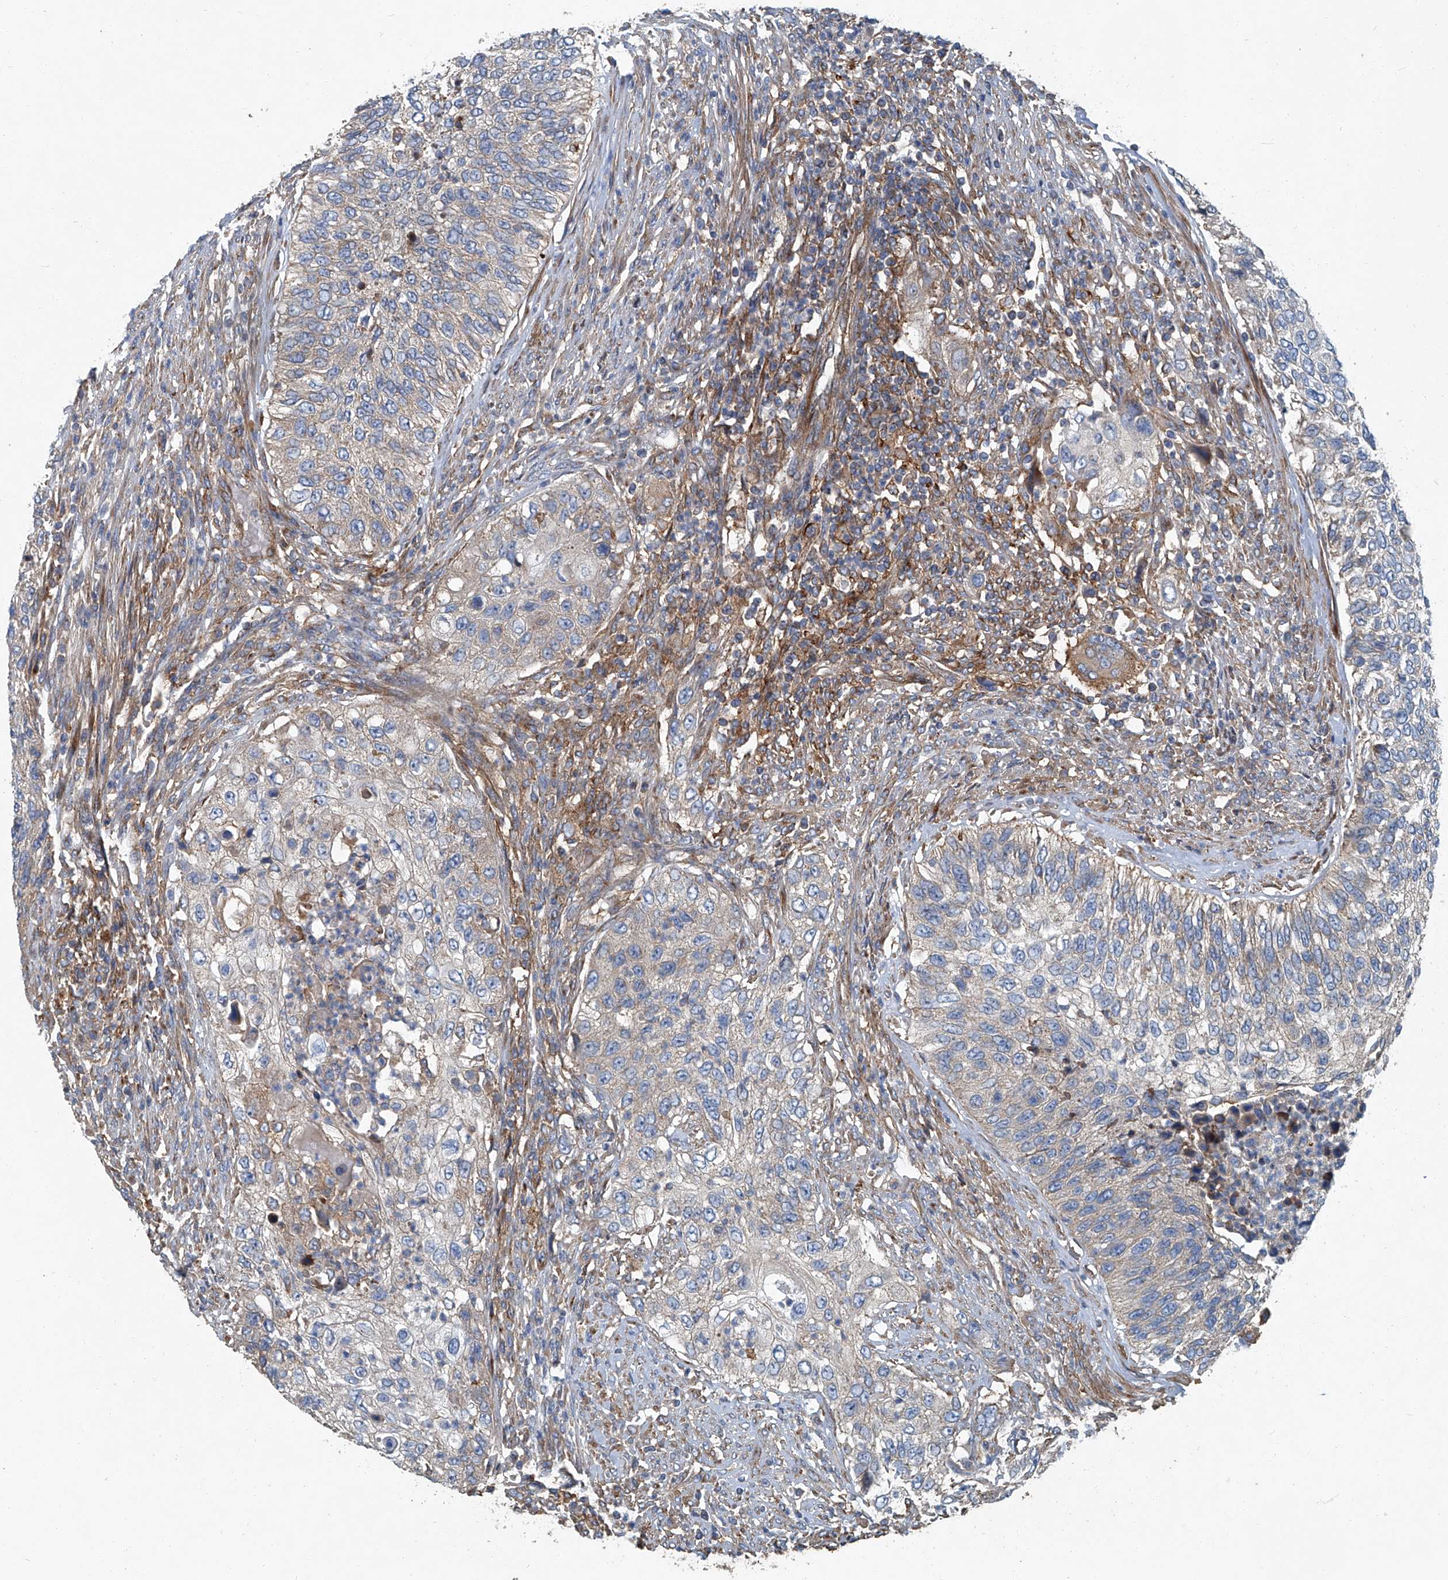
{"staining": {"intensity": "weak", "quantity": "<25%", "location": "cytoplasmic/membranous"}, "tissue": "urothelial cancer", "cell_type": "Tumor cells", "image_type": "cancer", "snomed": [{"axis": "morphology", "description": "Urothelial carcinoma, High grade"}, {"axis": "topography", "description": "Urinary bladder"}], "caption": "This image is of urothelial cancer stained with immunohistochemistry (IHC) to label a protein in brown with the nuclei are counter-stained blue. There is no positivity in tumor cells.", "gene": "PIGH", "patient": {"sex": "female", "age": 60}}